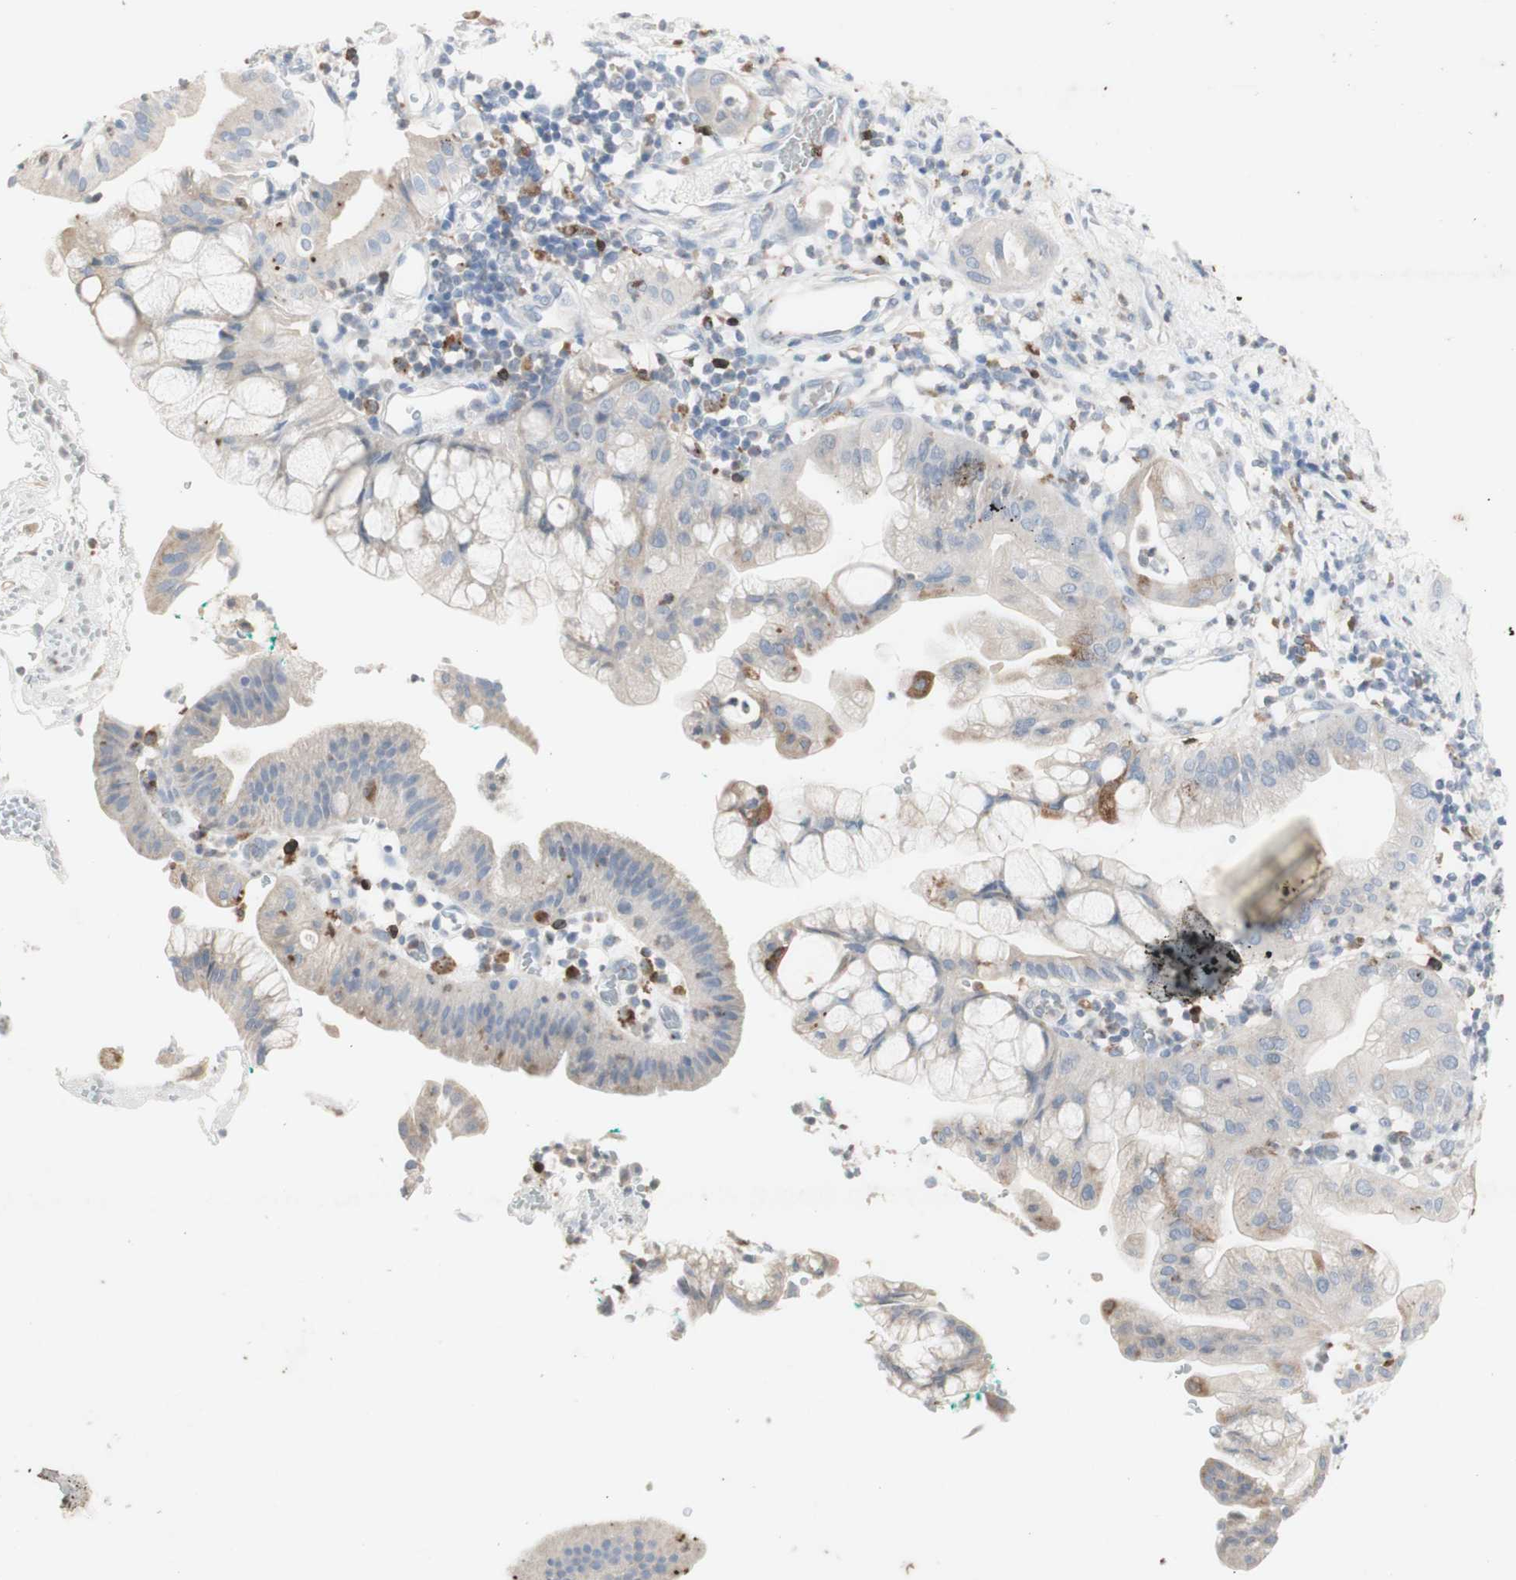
{"staining": {"intensity": "weak", "quantity": "<25%", "location": "cytoplasmic/membranous"}, "tissue": "pancreatic cancer", "cell_type": "Tumor cells", "image_type": "cancer", "snomed": [{"axis": "morphology", "description": "Adenocarcinoma, NOS"}, {"axis": "morphology", "description": "Adenocarcinoma, metastatic, NOS"}, {"axis": "topography", "description": "Lymph node"}, {"axis": "topography", "description": "Pancreas"}, {"axis": "topography", "description": "Duodenum"}], "caption": "Human pancreatic cancer stained for a protein using IHC demonstrates no positivity in tumor cells.", "gene": "ATP6V1B1", "patient": {"sex": "female", "age": 64}}